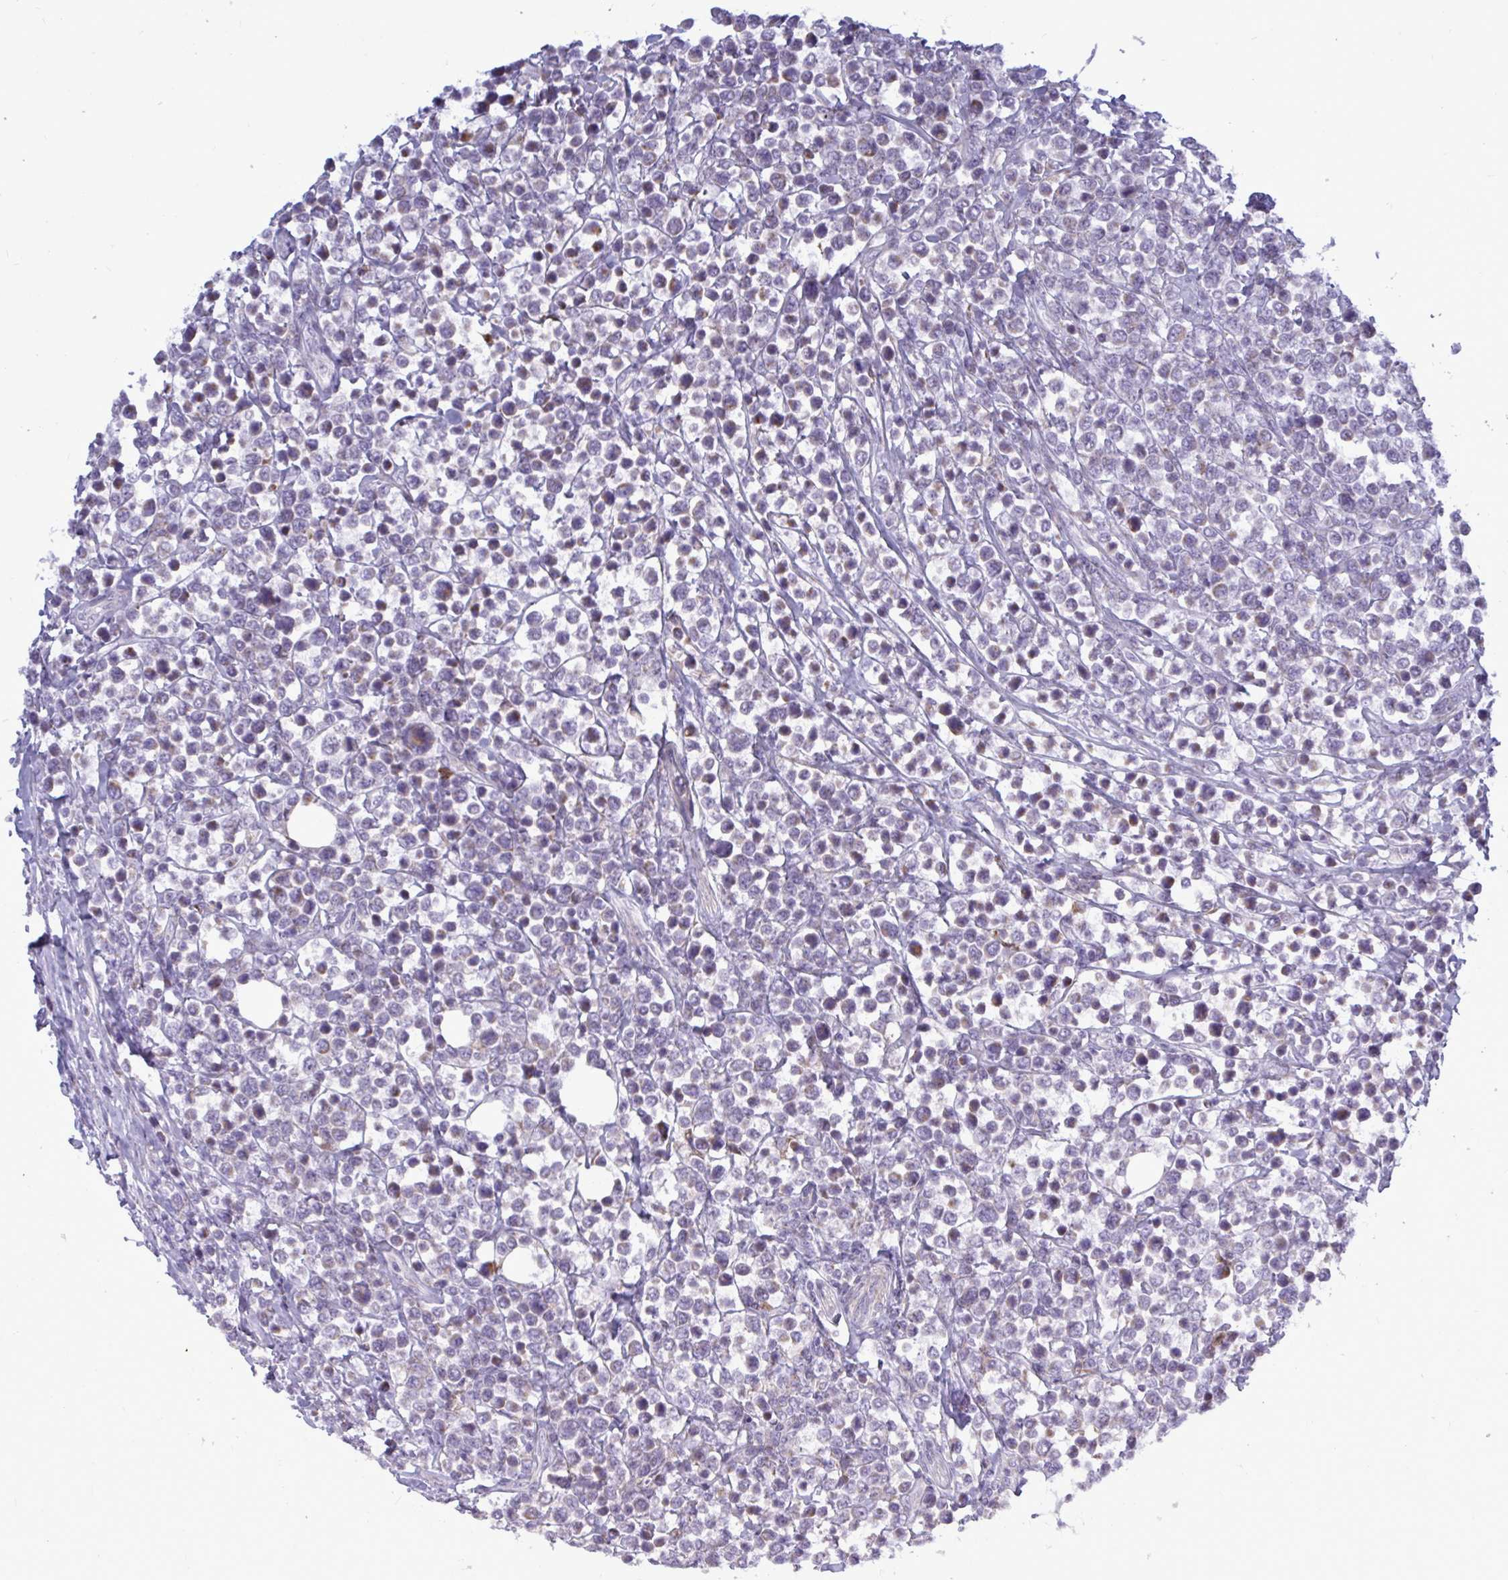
{"staining": {"intensity": "negative", "quantity": "none", "location": "none"}, "tissue": "lymphoma", "cell_type": "Tumor cells", "image_type": "cancer", "snomed": [{"axis": "morphology", "description": "Malignant lymphoma, non-Hodgkin's type, High grade"}, {"axis": "topography", "description": "Soft tissue"}], "caption": "IHC of malignant lymphoma, non-Hodgkin's type (high-grade) displays no staining in tumor cells.", "gene": "ATG9A", "patient": {"sex": "female", "age": 56}}